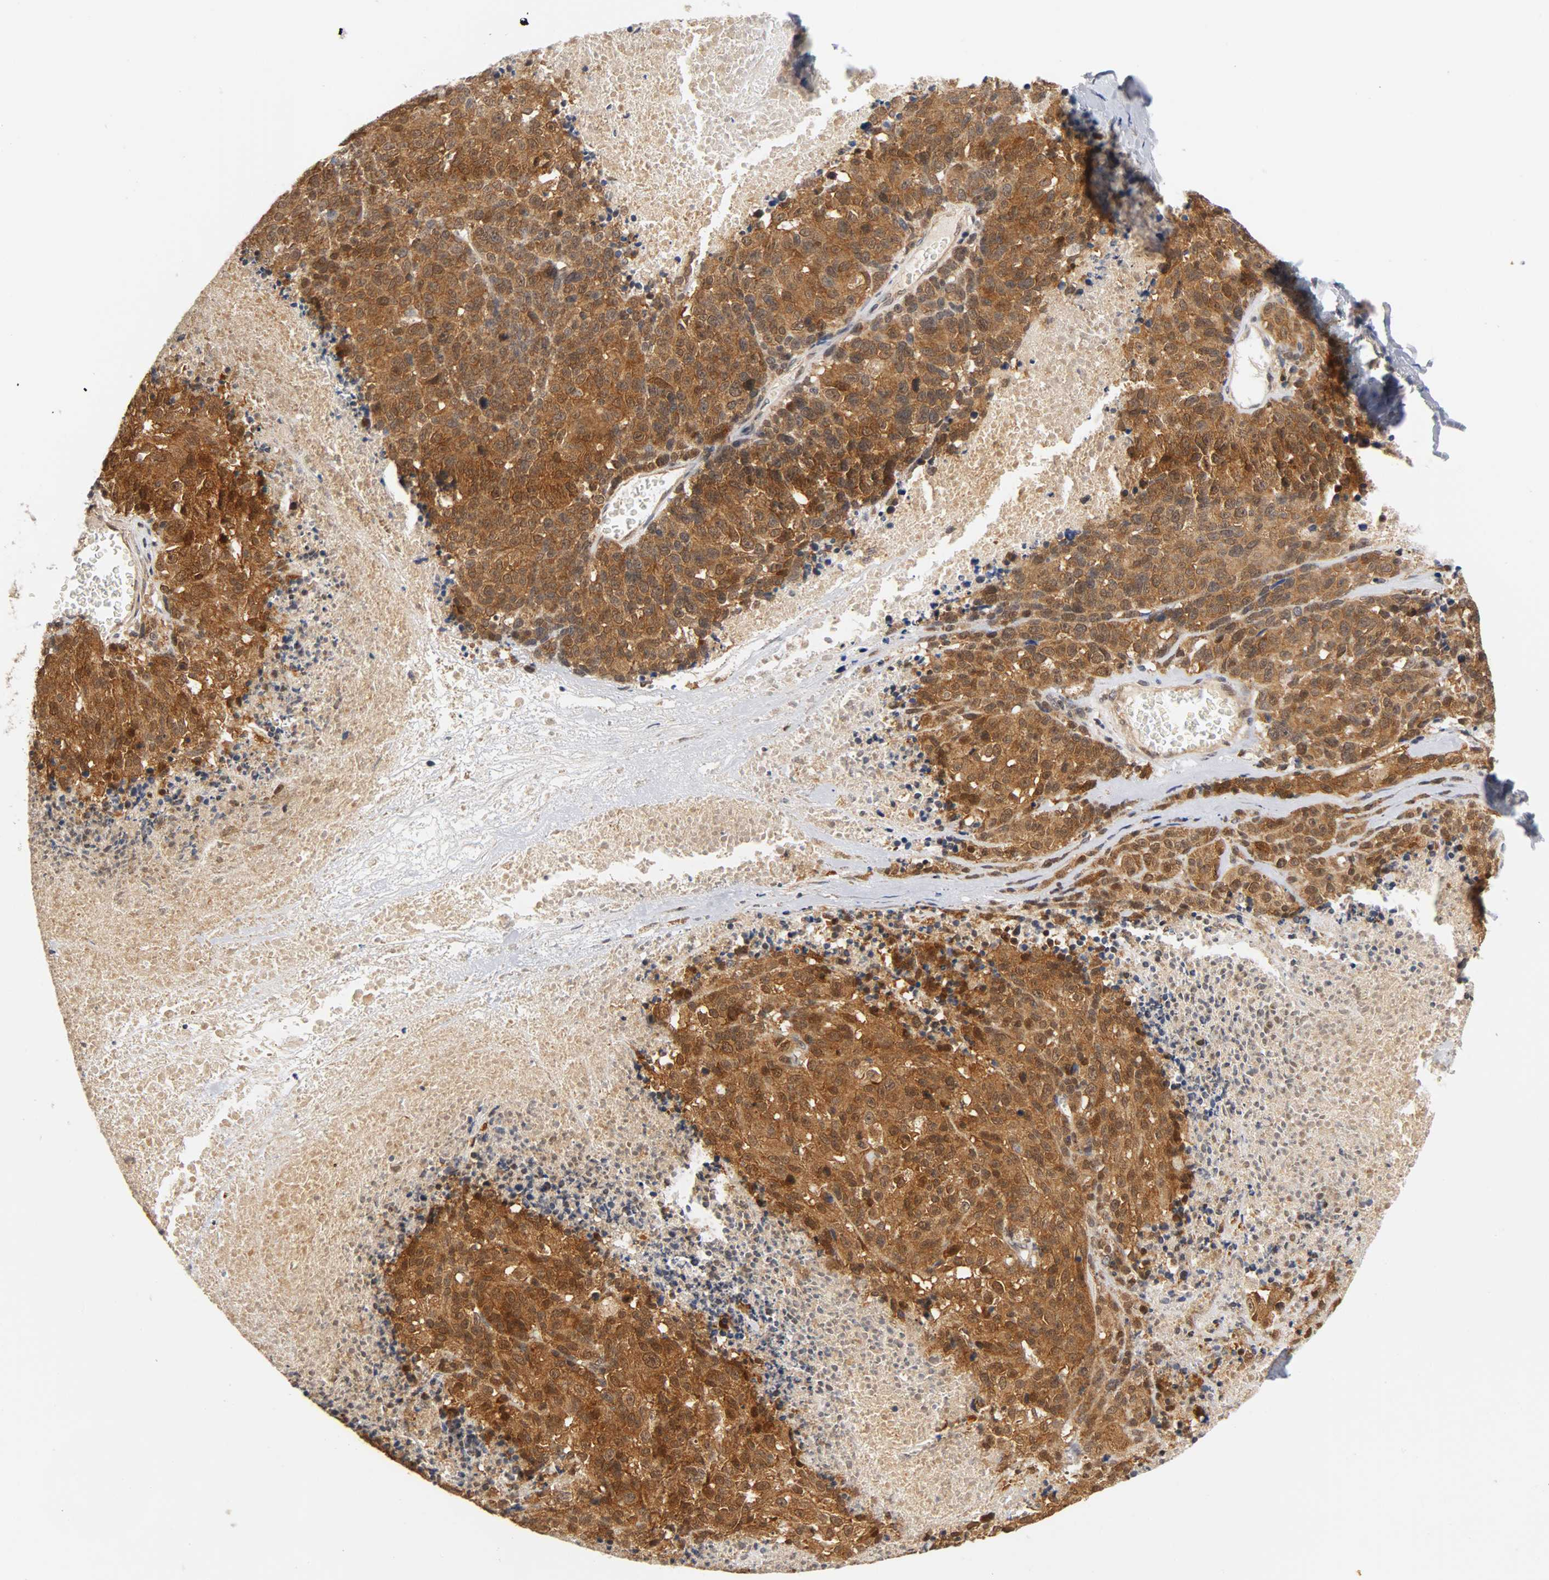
{"staining": {"intensity": "strong", "quantity": ">75%", "location": "cytoplasmic/membranous,nuclear"}, "tissue": "melanoma", "cell_type": "Tumor cells", "image_type": "cancer", "snomed": [{"axis": "morphology", "description": "Malignant melanoma, Metastatic site"}, {"axis": "topography", "description": "Cerebral cortex"}], "caption": "Brown immunohistochemical staining in human malignant melanoma (metastatic site) shows strong cytoplasmic/membranous and nuclear expression in about >75% of tumor cells.", "gene": "UBE2M", "patient": {"sex": "female", "age": 52}}